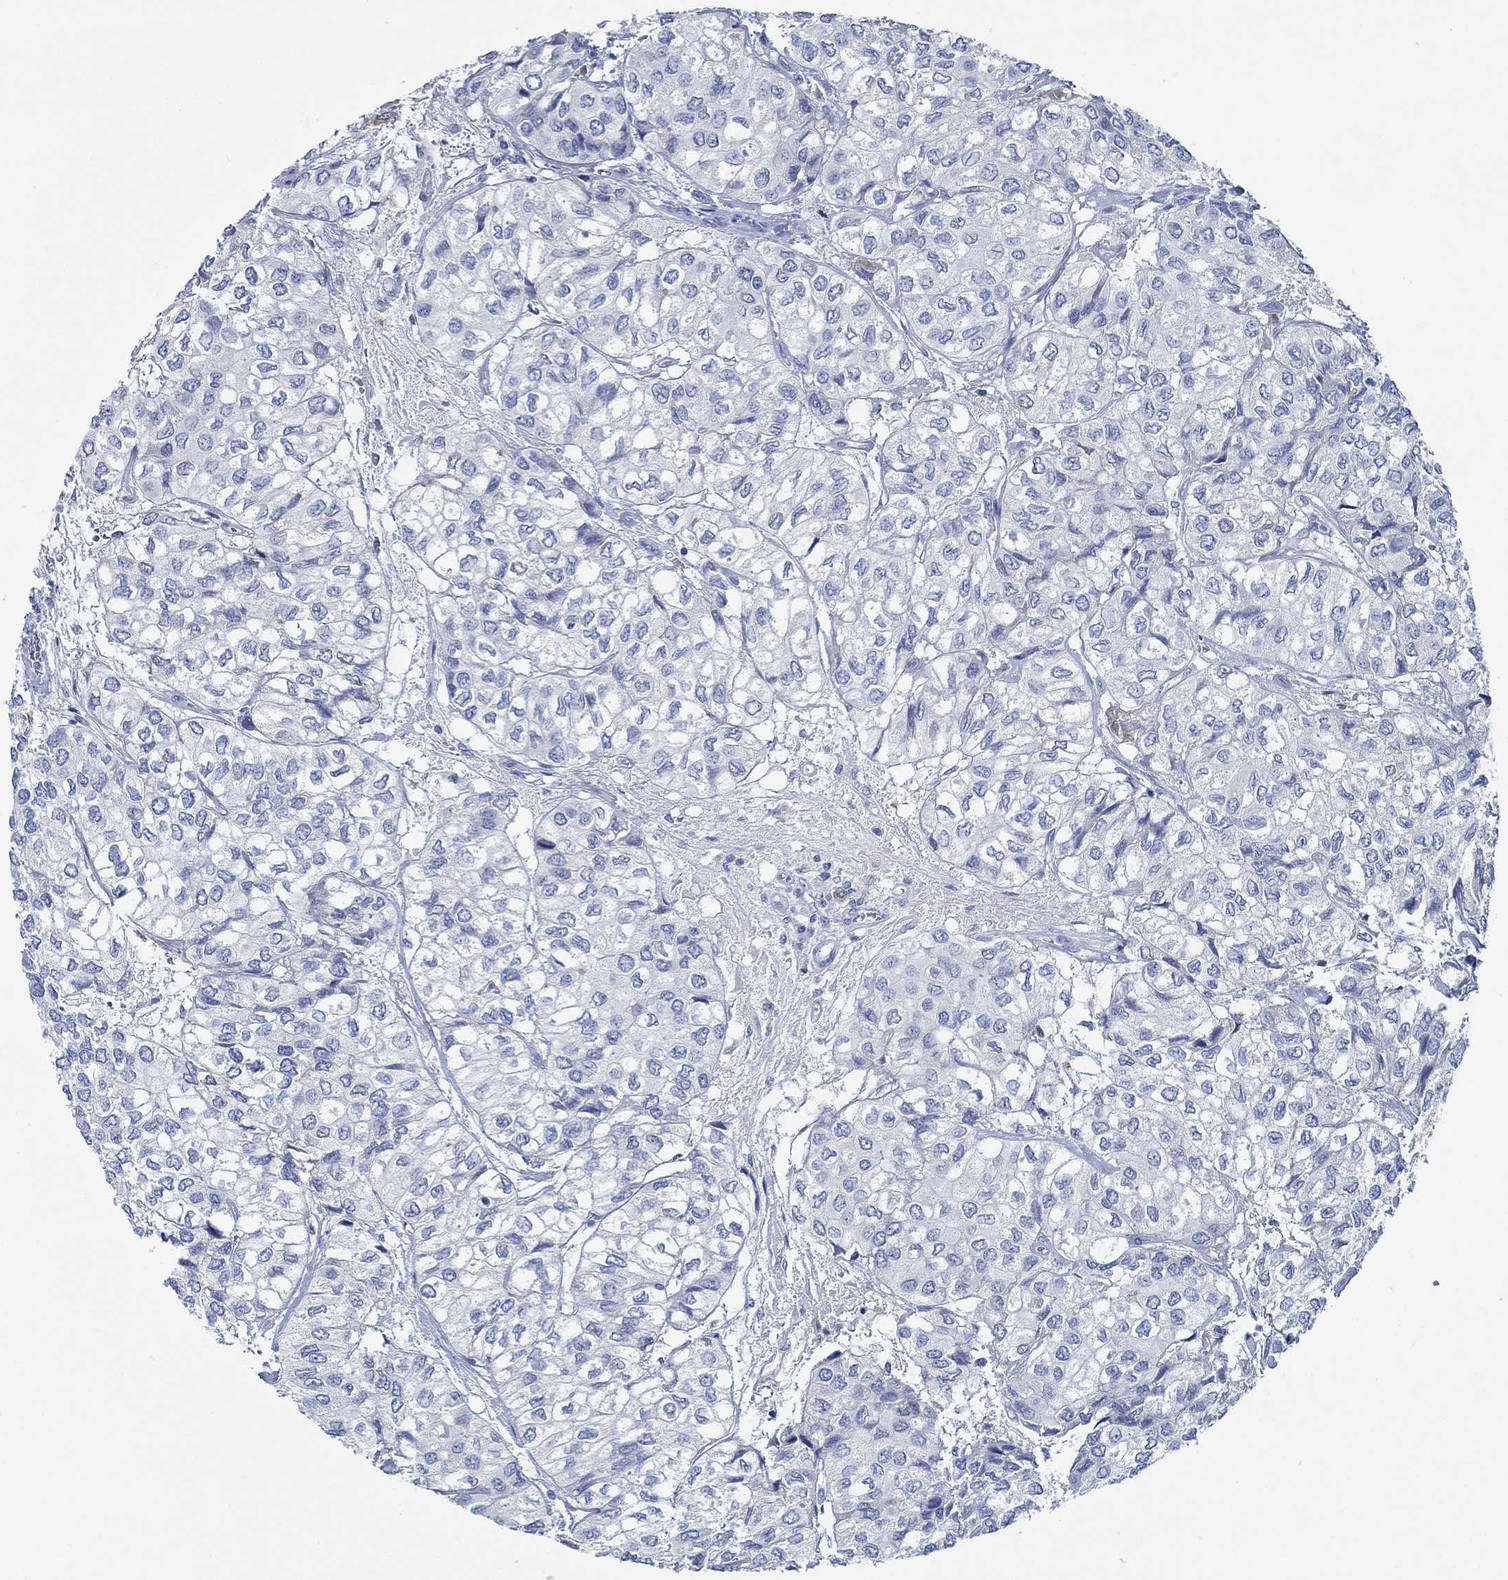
{"staining": {"intensity": "negative", "quantity": "none", "location": "none"}, "tissue": "urothelial cancer", "cell_type": "Tumor cells", "image_type": "cancer", "snomed": [{"axis": "morphology", "description": "Urothelial carcinoma, High grade"}, {"axis": "topography", "description": "Urinary bladder"}], "caption": "Tumor cells are negative for protein expression in human high-grade urothelial carcinoma.", "gene": "SVEP1", "patient": {"sex": "male", "age": 73}}